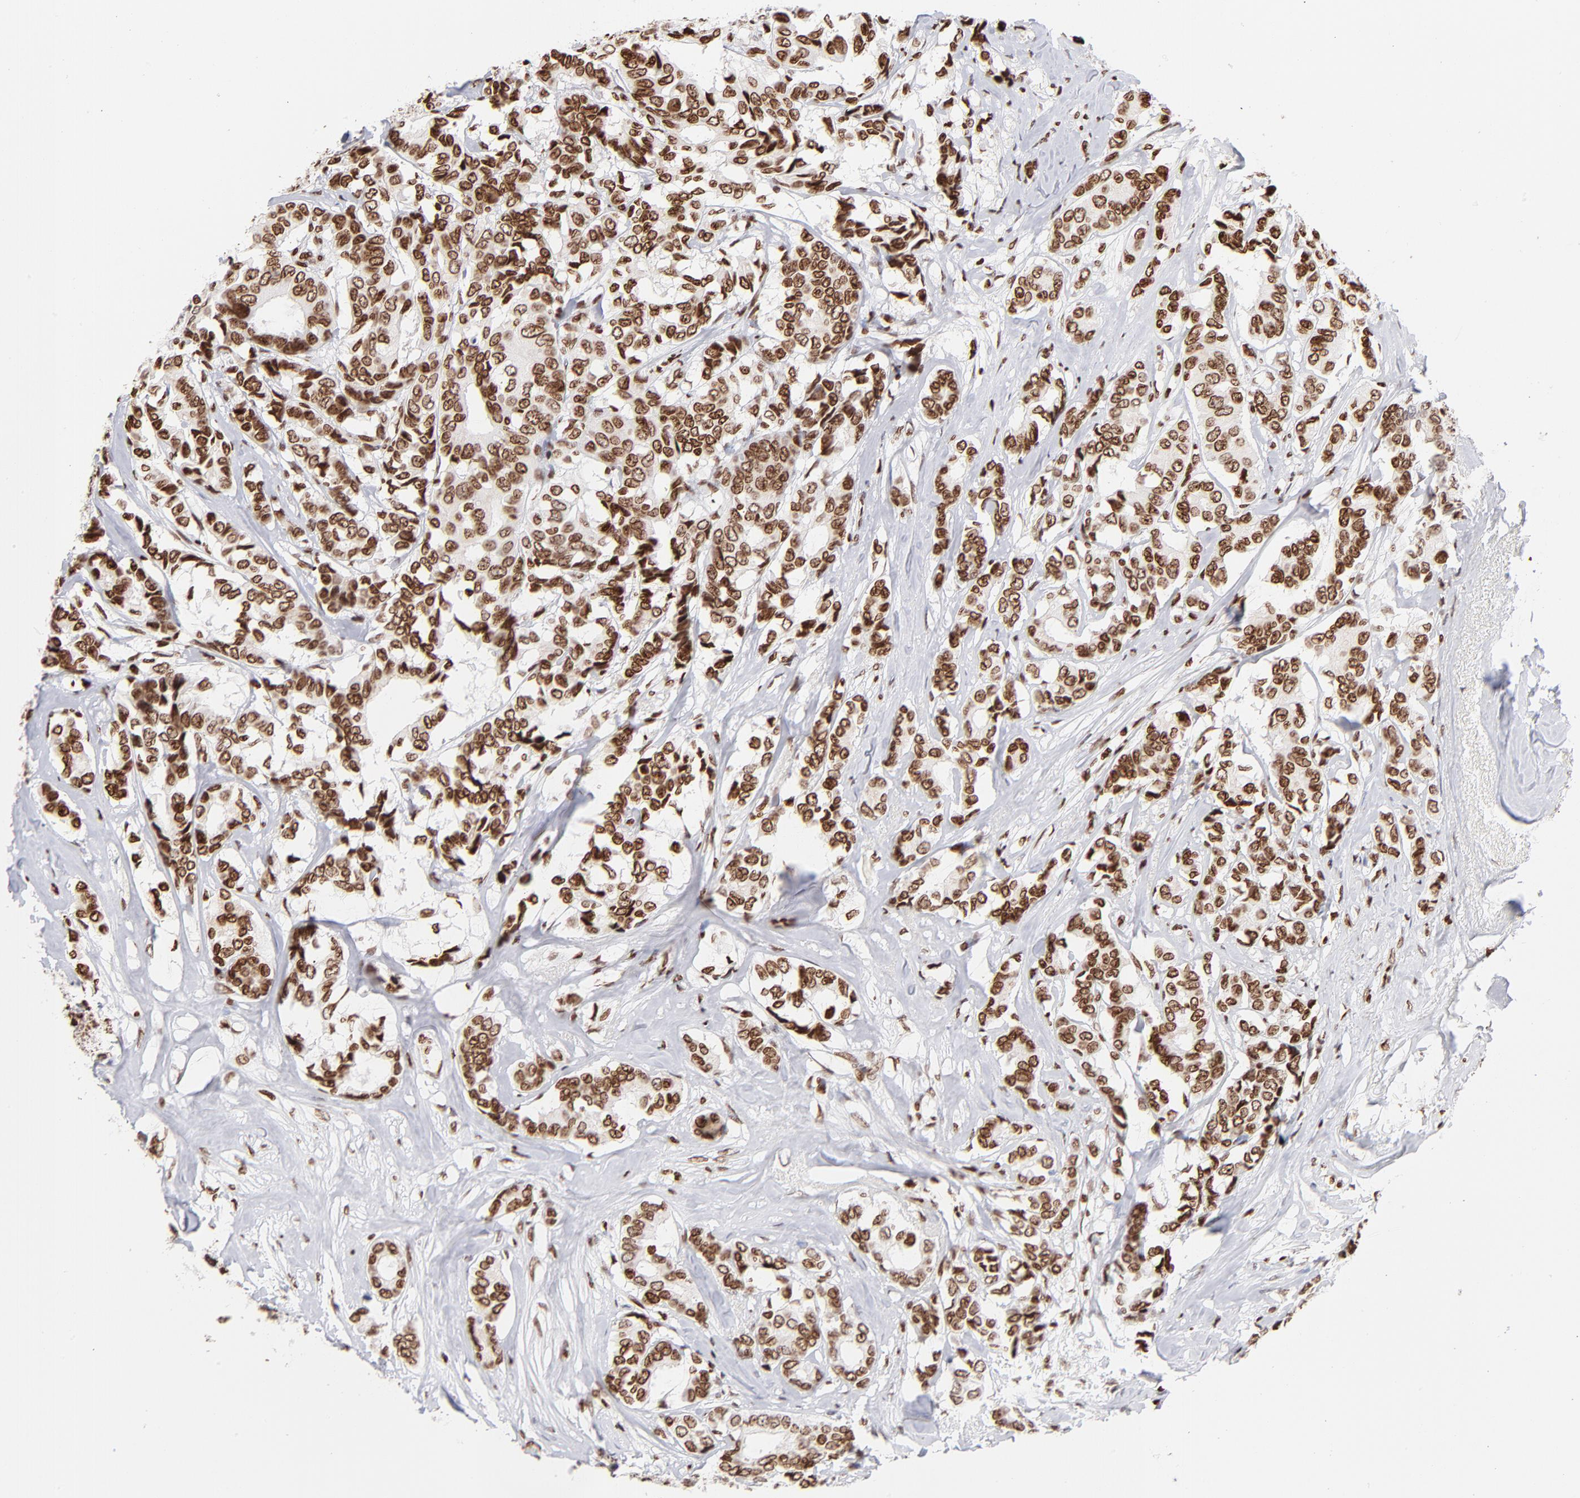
{"staining": {"intensity": "strong", "quantity": ">75%", "location": "nuclear"}, "tissue": "breast cancer", "cell_type": "Tumor cells", "image_type": "cancer", "snomed": [{"axis": "morphology", "description": "Duct carcinoma"}, {"axis": "topography", "description": "Breast"}], "caption": "Immunohistochemical staining of breast cancer displays high levels of strong nuclear positivity in about >75% of tumor cells.", "gene": "RTL4", "patient": {"sex": "female", "age": 87}}